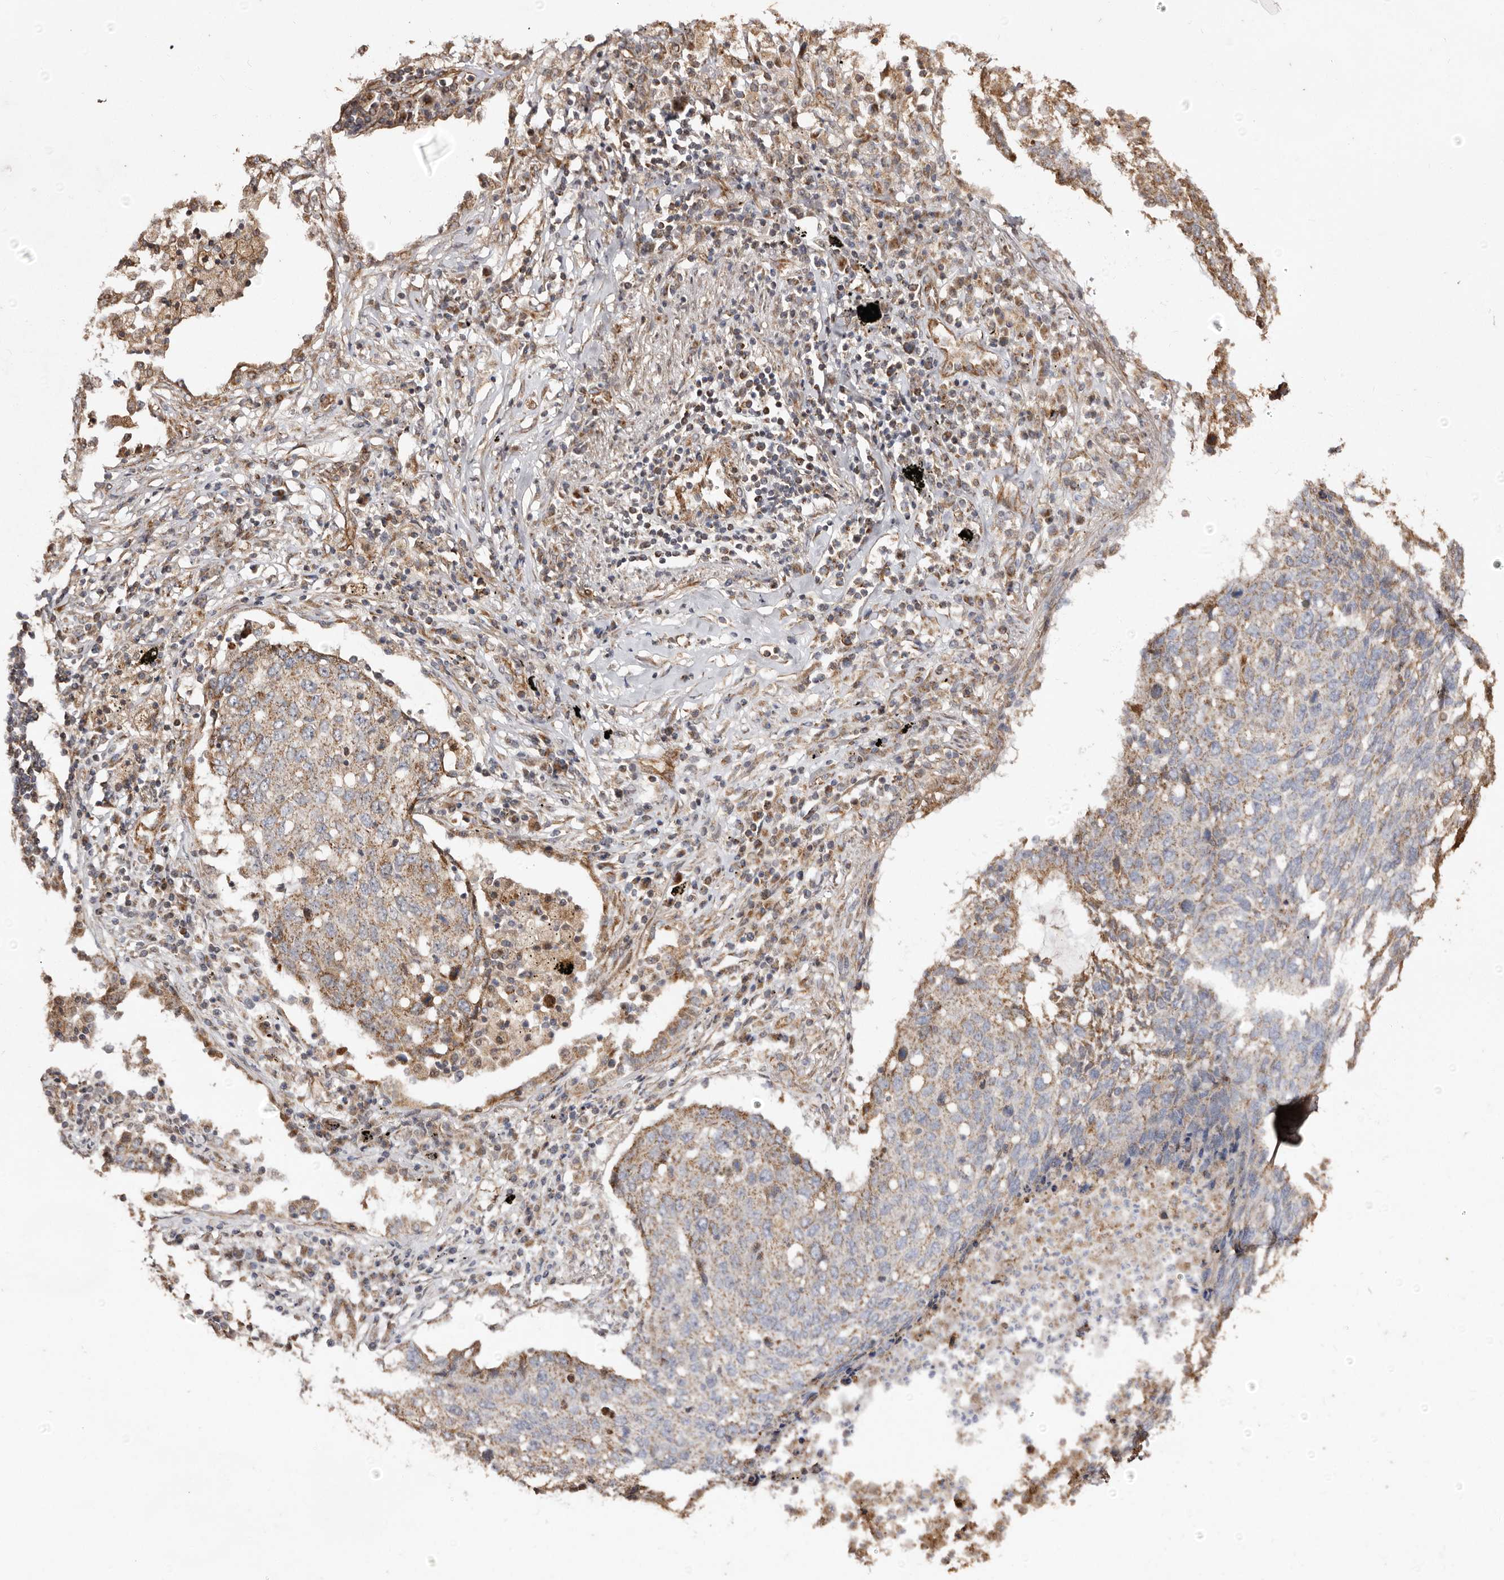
{"staining": {"intensity": "moderate", "quantity": "25%-75%", "location": "cytoplasmic/membranous"}, "tissue": "lung cancer", "cell_type": "Tumor cells", "image_type": "cancer", "snomed": [{"axis": "morphology", "description": "Squamous cell carcinoma, NOS"}, {"axis": "topography", "description": "Lung"}], "caption": "Protein positivity by immunohistochemistry reveals moderate cytoplasmic/membranous positivity in approximately 25%-75% of tumor cells in lung cancer.", "gene": "MACC1", "patient": {"sex": "female", "age": 63}}